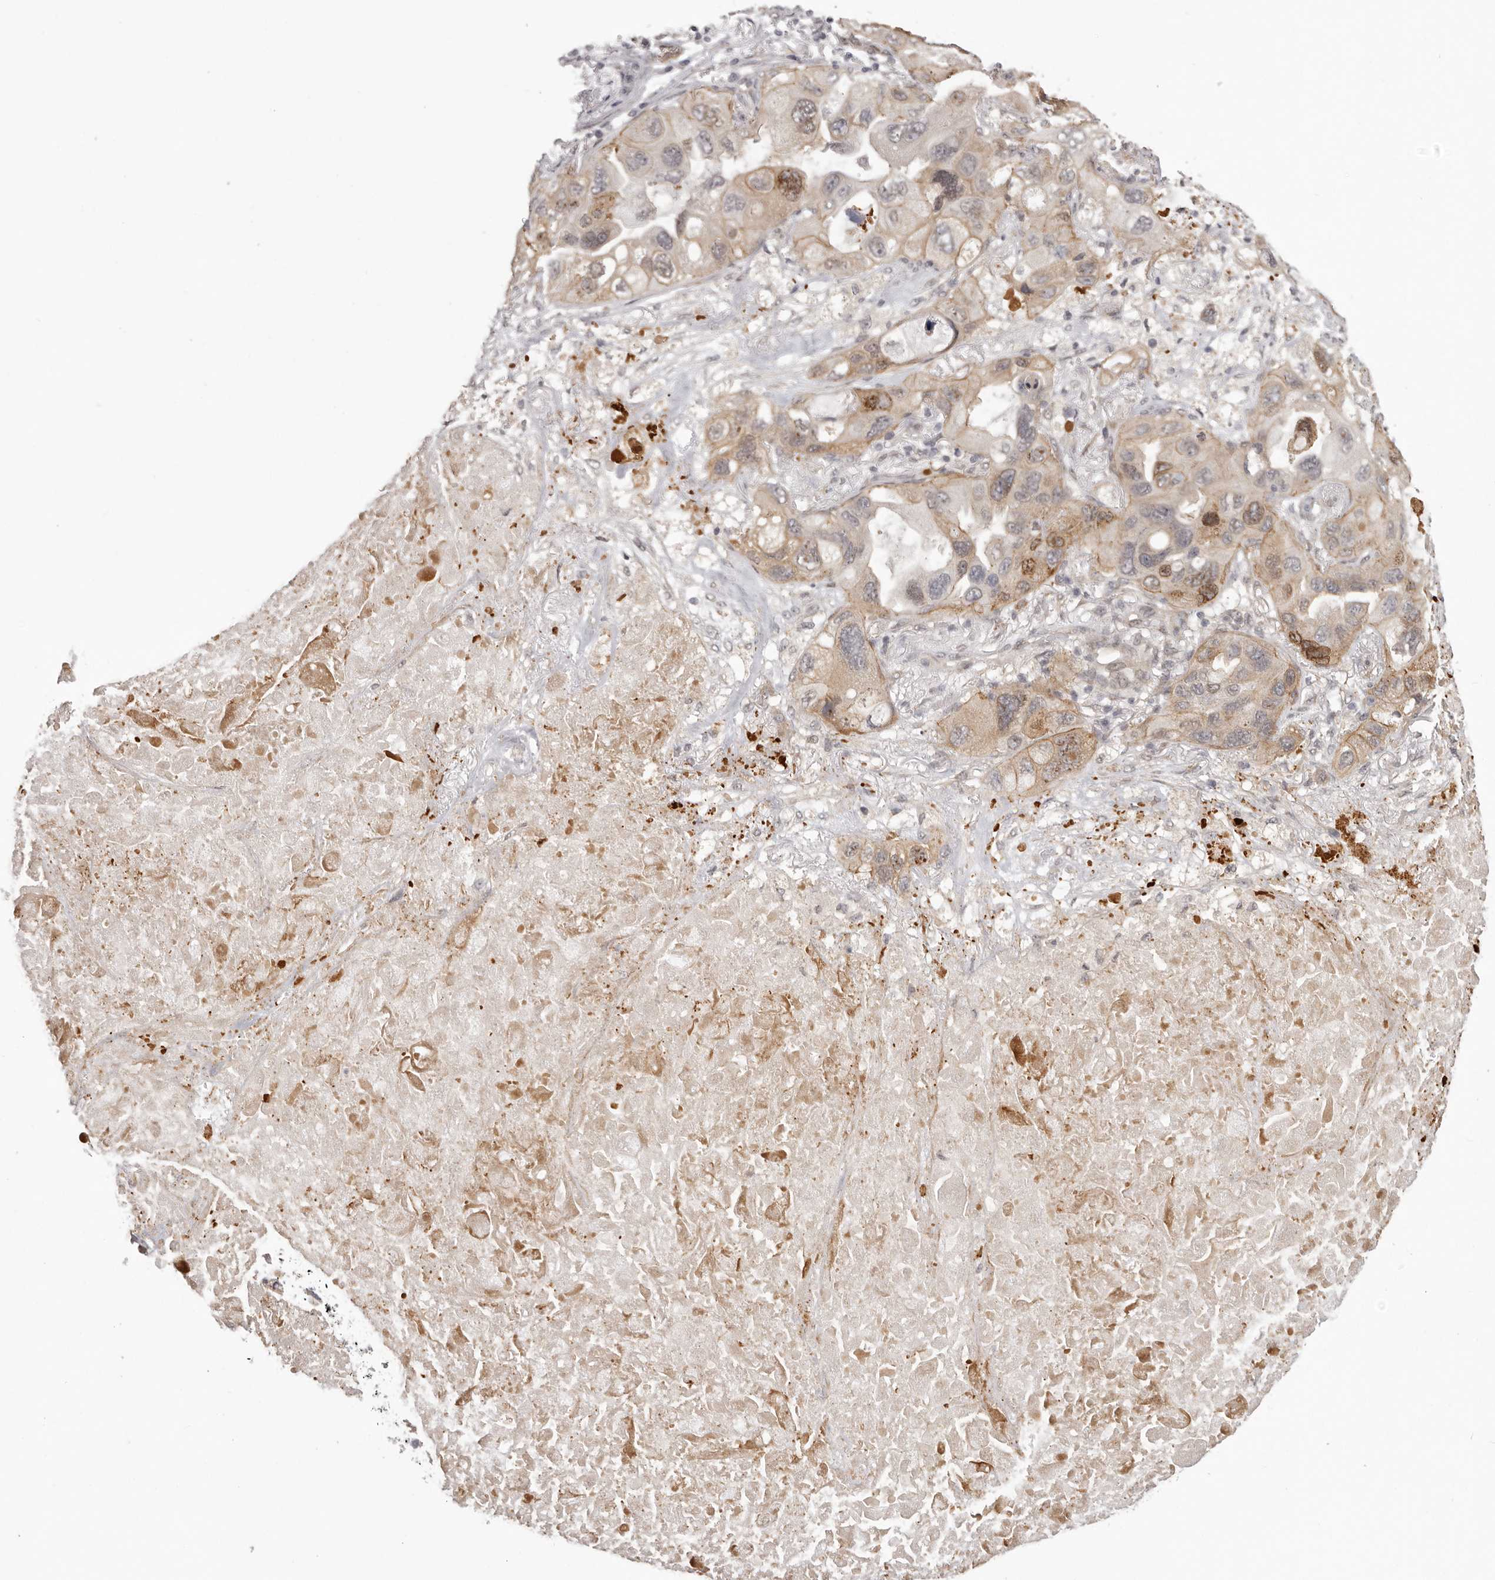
{"staining": {"intensity": "moderate", "quantity": "<25%", "location": "cytoplasmic/membranous"}, "tissue": "lung cancer", "cell_type": "Tumor cells", "image_type": "cancer", "snomed": [{"axis": "morphology", "description": "Squamous cell carcinoma, NOS"}, {"axis": "topography", "description": "Lung"}], "caption": "Immunohistochemical staining of human lung squamous cell carcinoma exhibits moderate cytoplasmic/membranous protein positivity in about <25% of tumor cells.", "gene": "RNF2", "patient": {"sex": "female", "age": 73}}